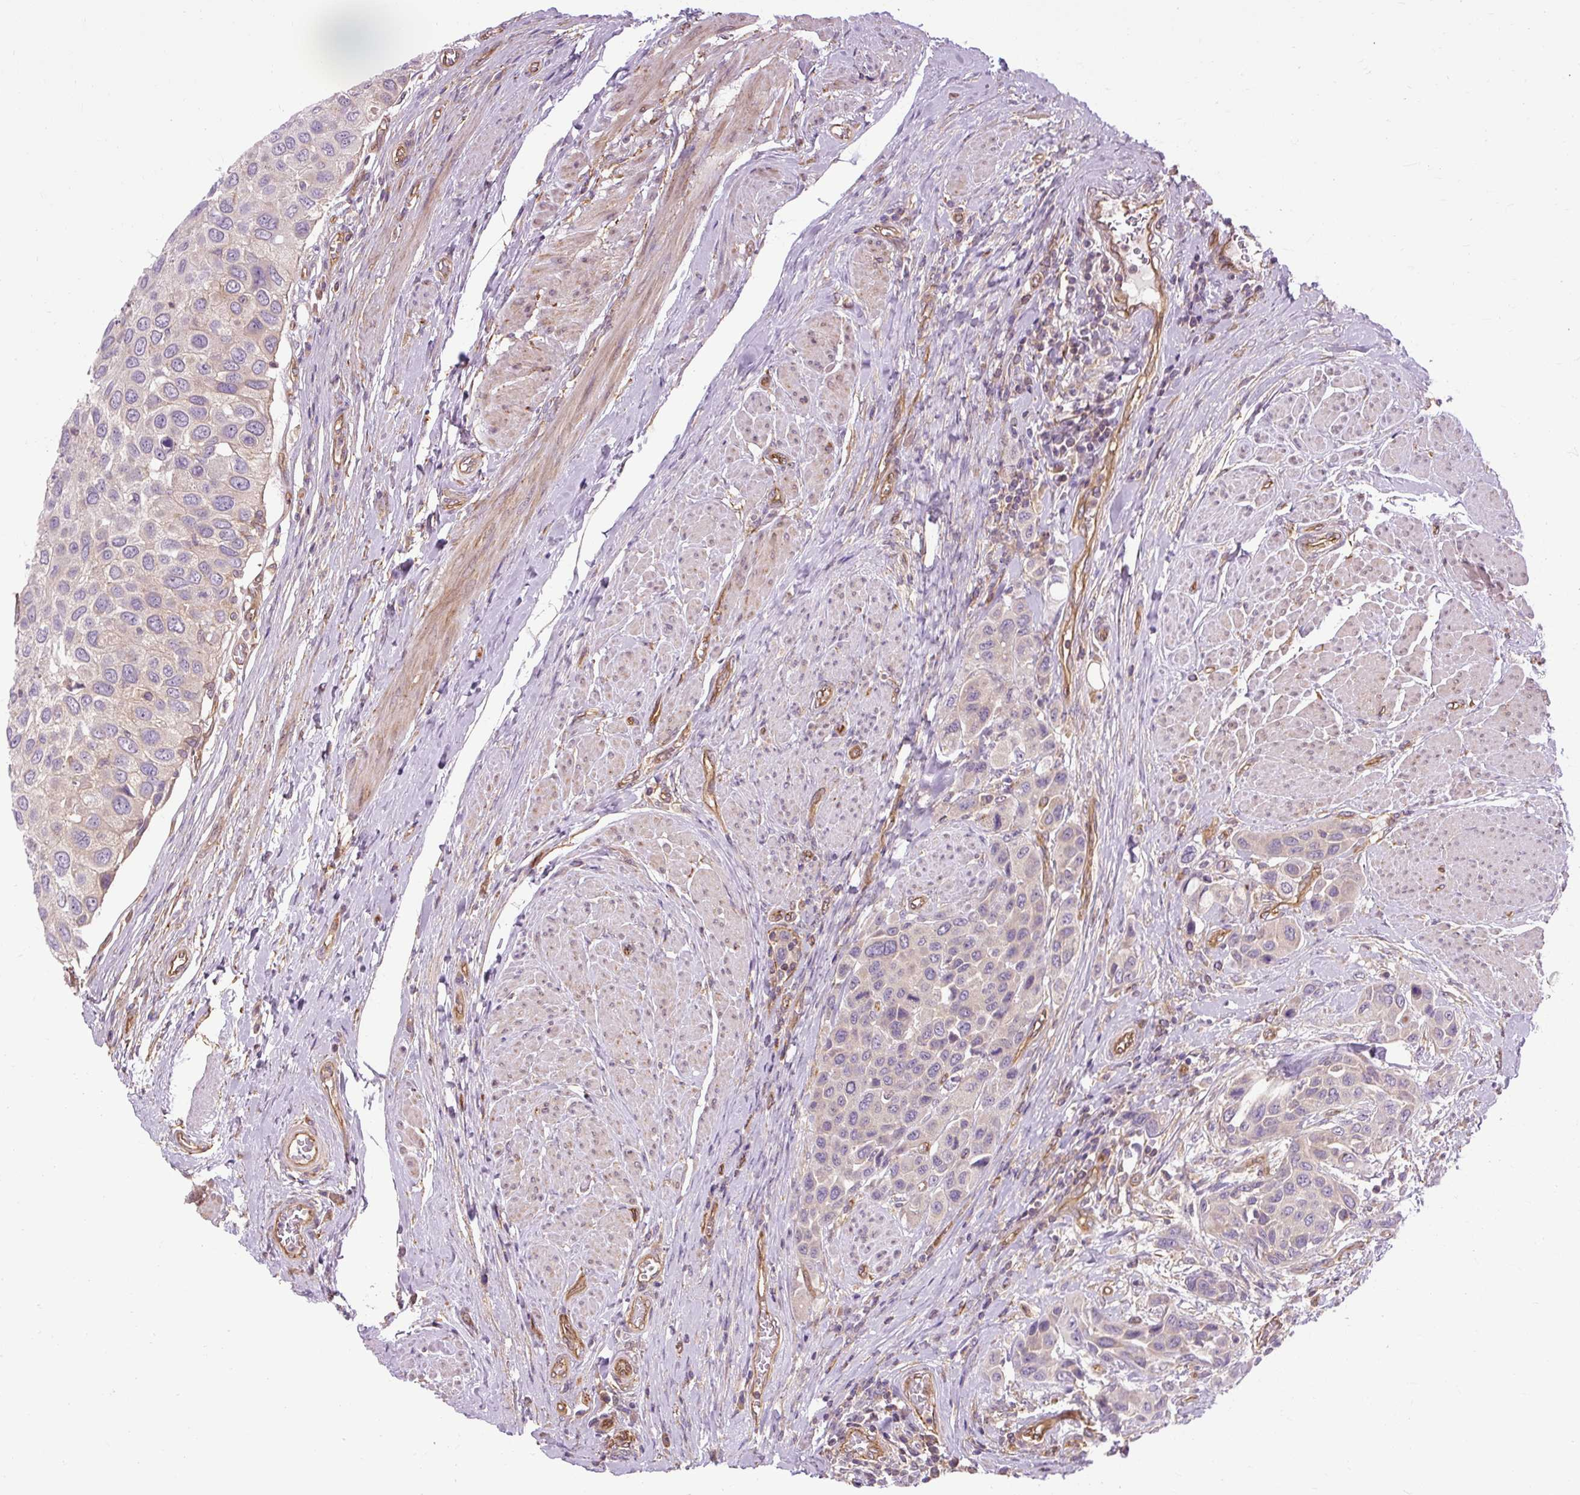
{"staining": {"intensity": "negative", "quantity": "none", "location": "none"}, "tissue": "urothelial cancer", "cell_type": "Tumor cells", "image_type": "cancer", "snomed": [{"axis": "morphology", "description": "Urothelial carcinoma, High grade"}, {"axis": "topography", "description": "Urinary bladder"}], "caption": "This is a image of immunohistochemistry (IHC) staining of urothelial cancer, which shows no positivity in tumor cells.", "gene": "CCDC93", "patient": {"sex": "male", "age": 50}}